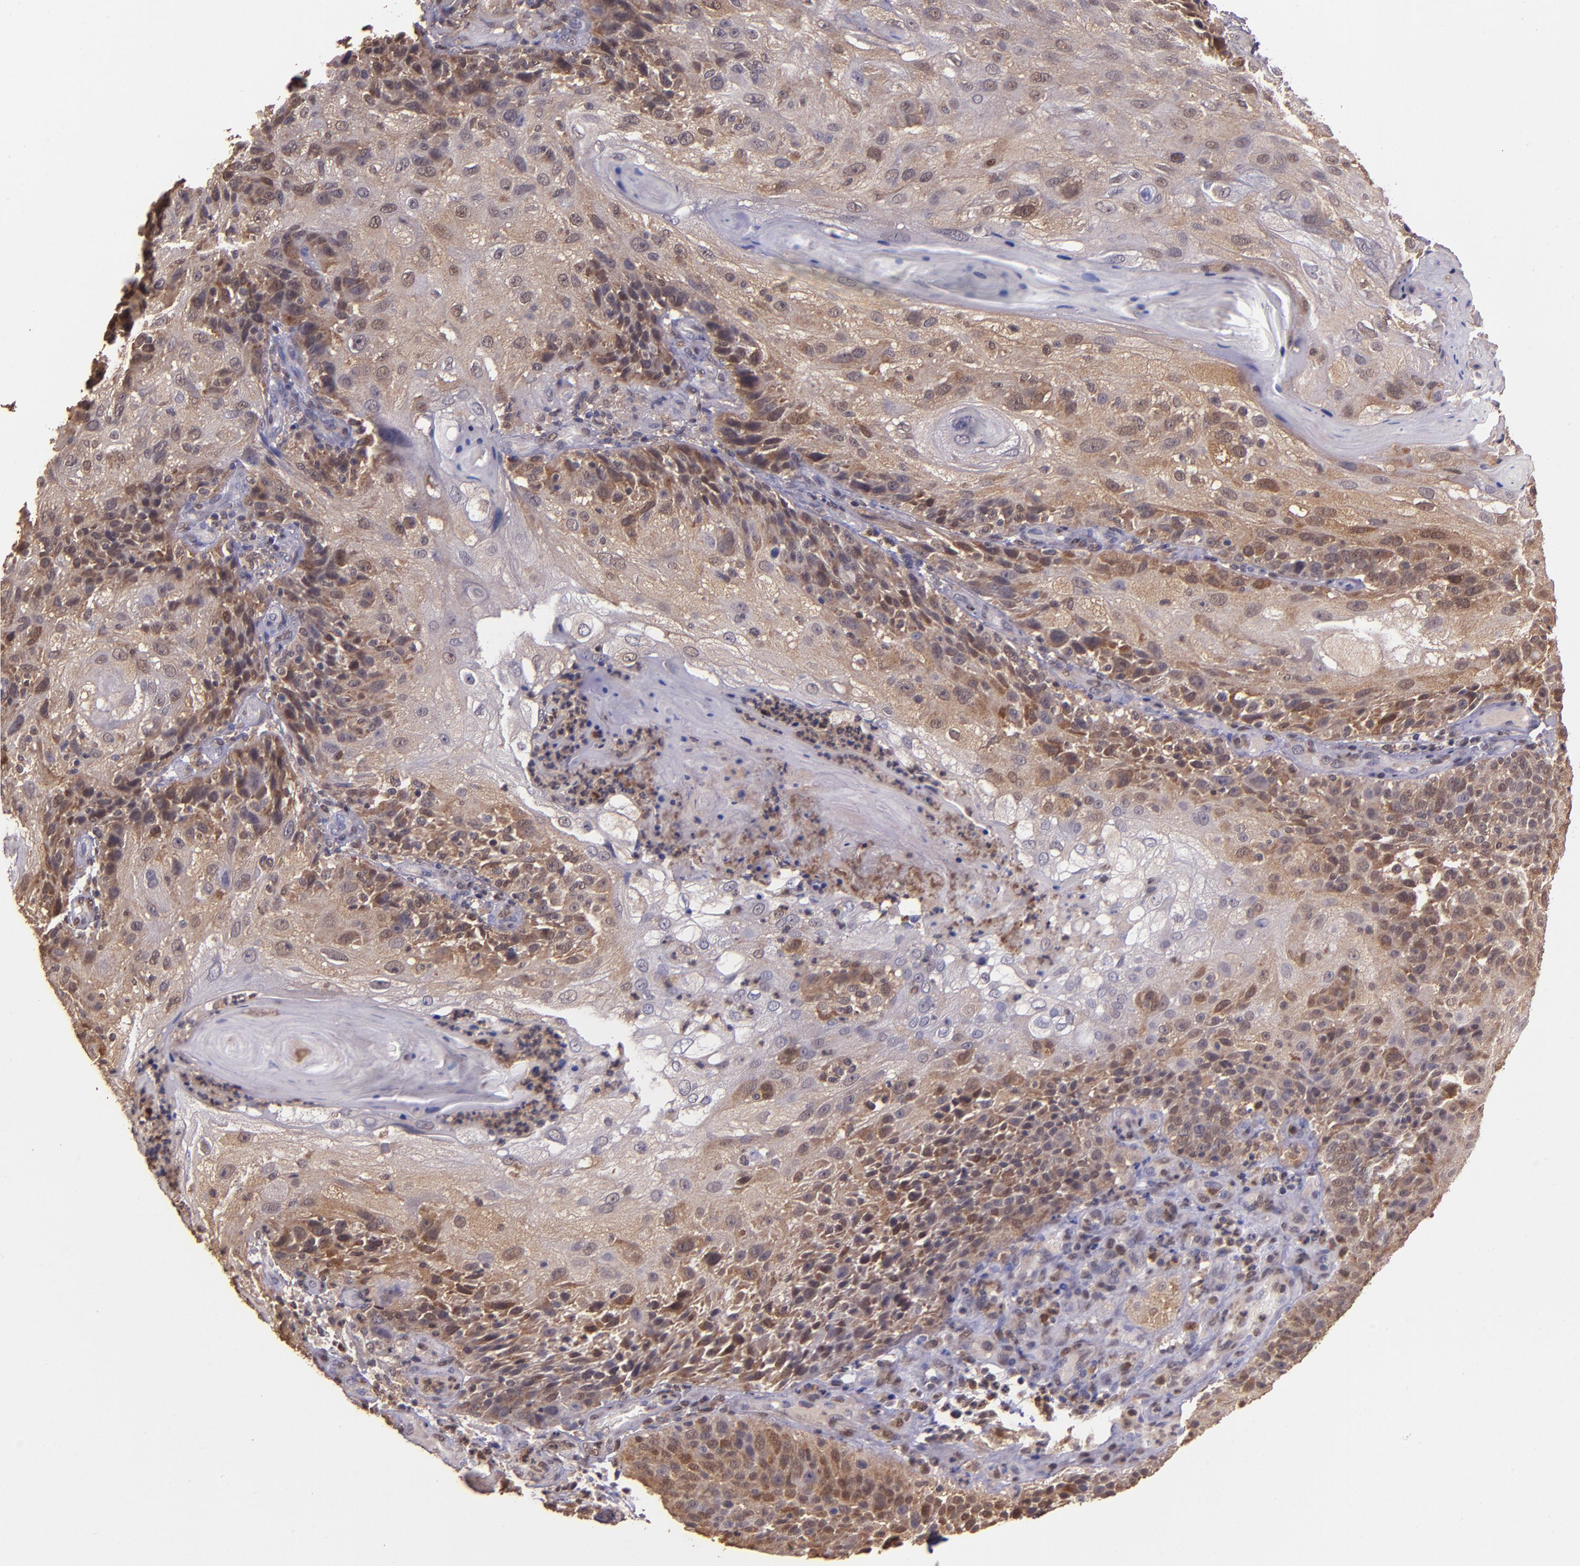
{"staining": {"intensity": "moderate", "quantity": ">75%", "location": "cytoplasmic/membranous,nuclear"}, "tissue": "skin cancer", "cell_type": "Tumor cells", "image_type": "cancer", "snomed": [{"axis": "morphology", "description": "Normal tissue, NOS"}, {"axis": "morphology", "description": "Squamous cell carcinoma, NOS"}, {"axis": "topography", "description": "Skin"}], "caption": "Protein expression analysis of human squamous cell carcinoma (skin) reveals moderate cytoplasmic/membranous and nuclear staining in approximately >75% of tumor cells.", "gene": "STAT6", "patient": {"sex": "female", "age": 83}}